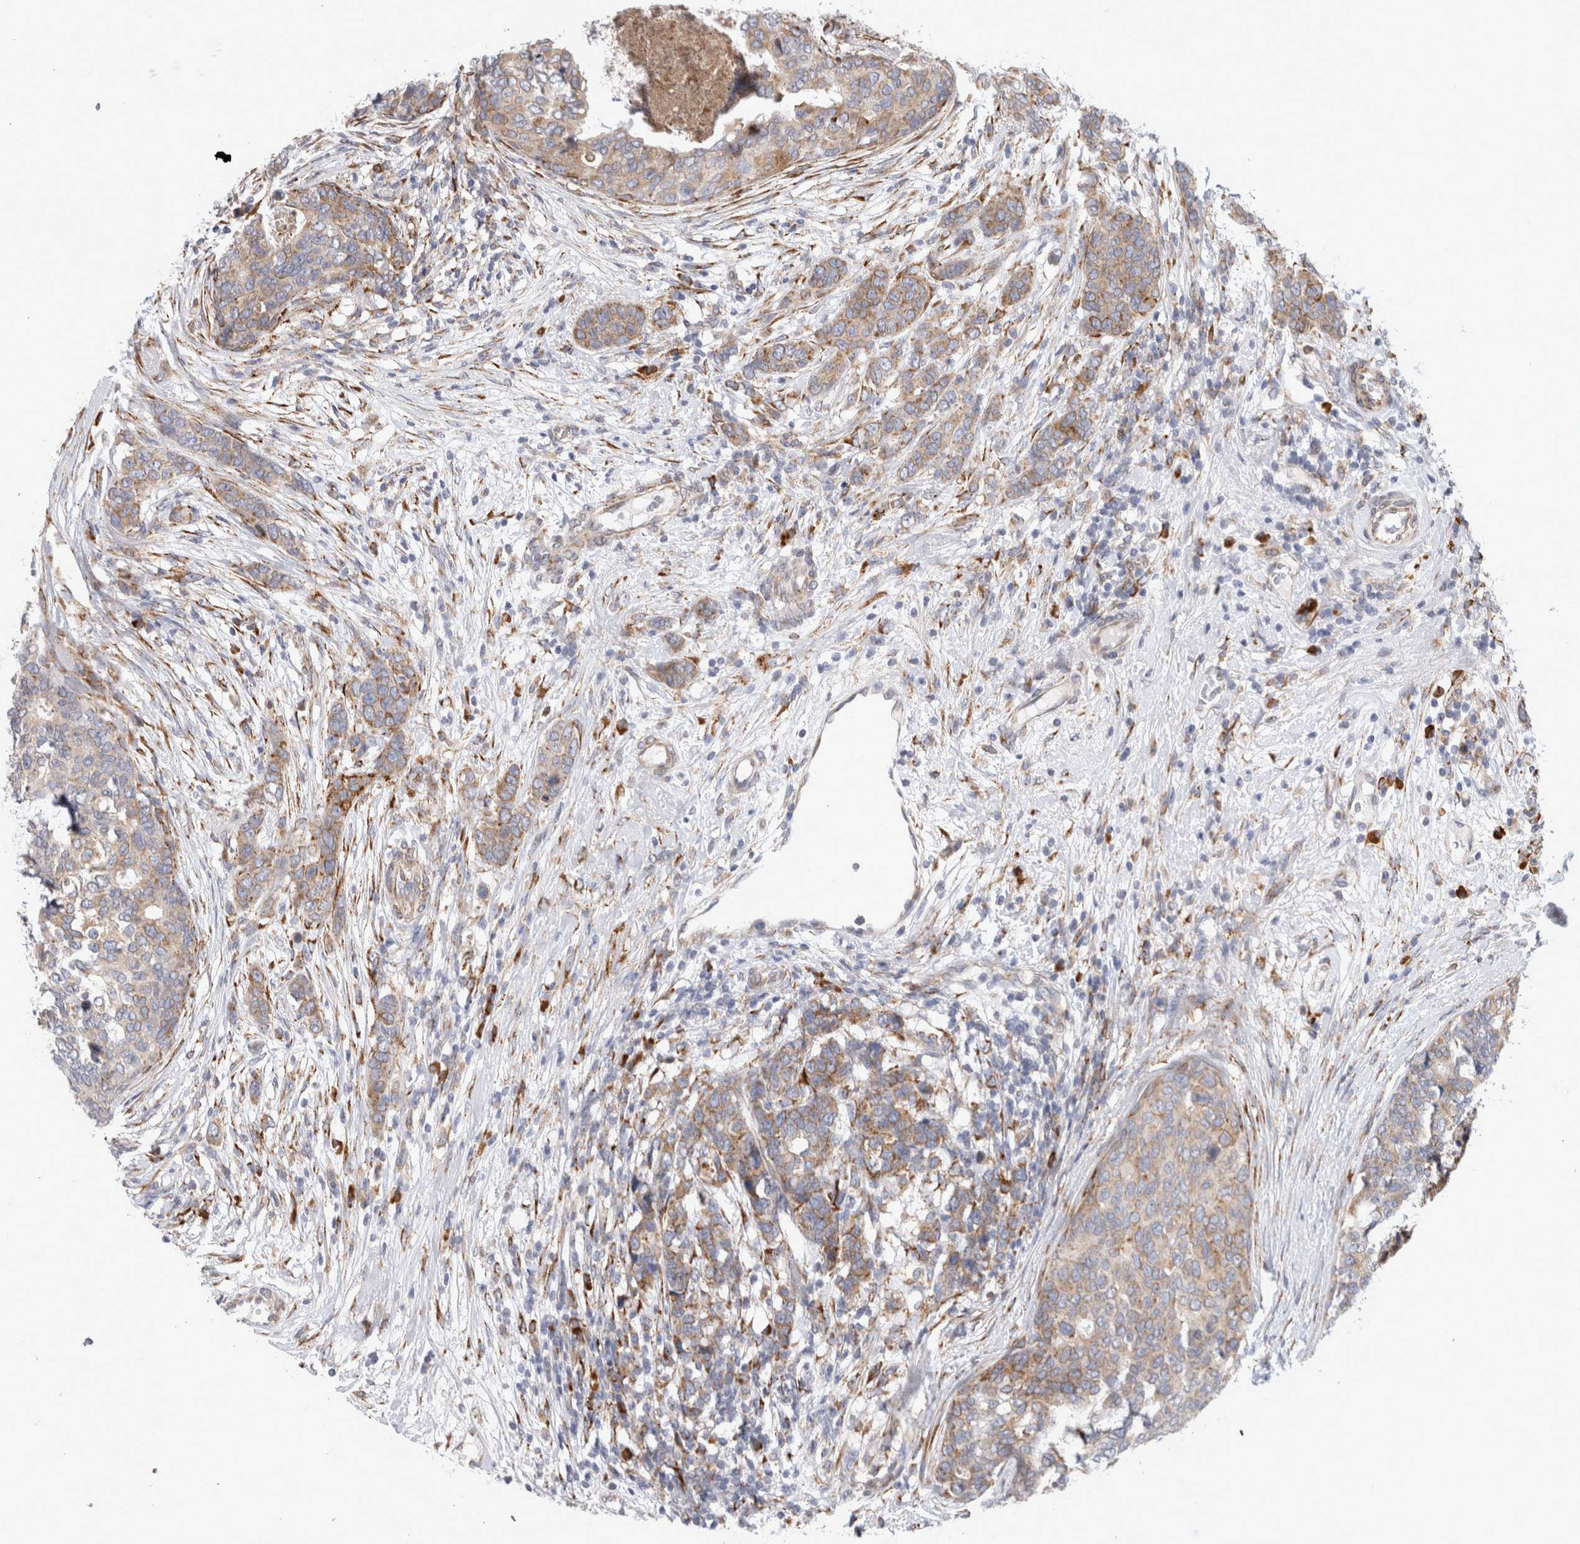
{"staining": {"intensity": "weak", "quantity": ">75%", "location": "cytoplasmic/membranous"}, "tissue": "breast cancer", "cell_type": "Tumor cells", "image_type": "cancer", "snomed": [{"axis": "morphology", "description": "Lobular carcinoma"}, {"axis": "topography", "description": "Breast"}], "caption": "Lobular carcinoma (breast) was stained to show a protein in brown. There is low levels of weak cytoplasmic/membranous positivity in about >75% of tumor cells.", "gene": "RPN2", "patient": {"sex": "female", "age": 59}}